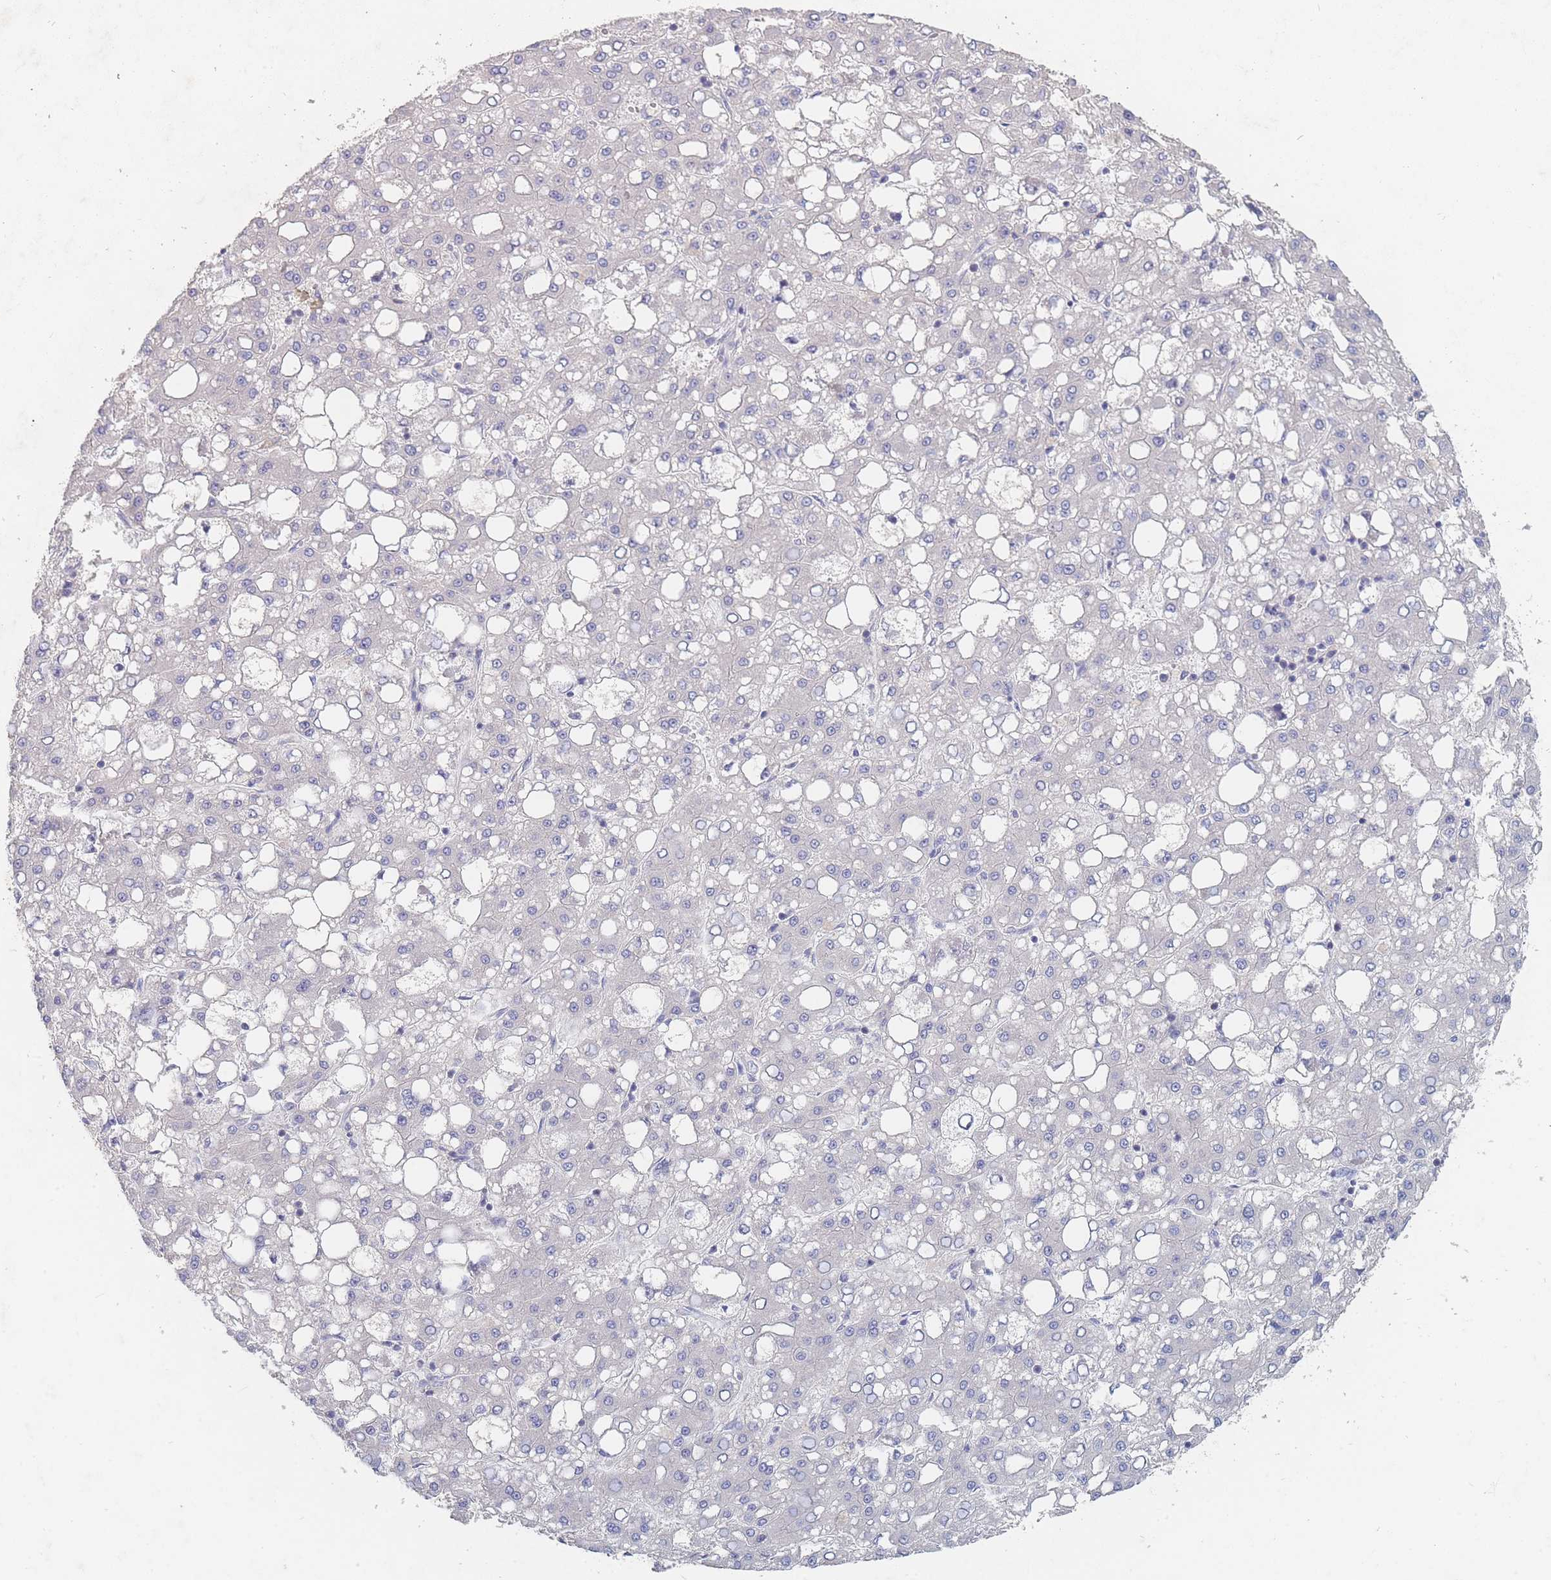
{"staining": {"intensity": "negative", "quantity": "none", "location": "none"}, "tissue": "liver cancer", "cell_type": "Tumor cells", "image_type": "cancer", "snomed": [{"axis": "morphology", "description": "Carcinoma, Hepatocellular, NOS"}, {"axis": "topography", "description": "Liver"}], "caption": "Immunohistochemical staining of hepatocellular carcinoma (liver) demonstrates no significant staining in tumor cells.", "gene": "PPP6C", "patient": {"sex": "male", "age": 65}}